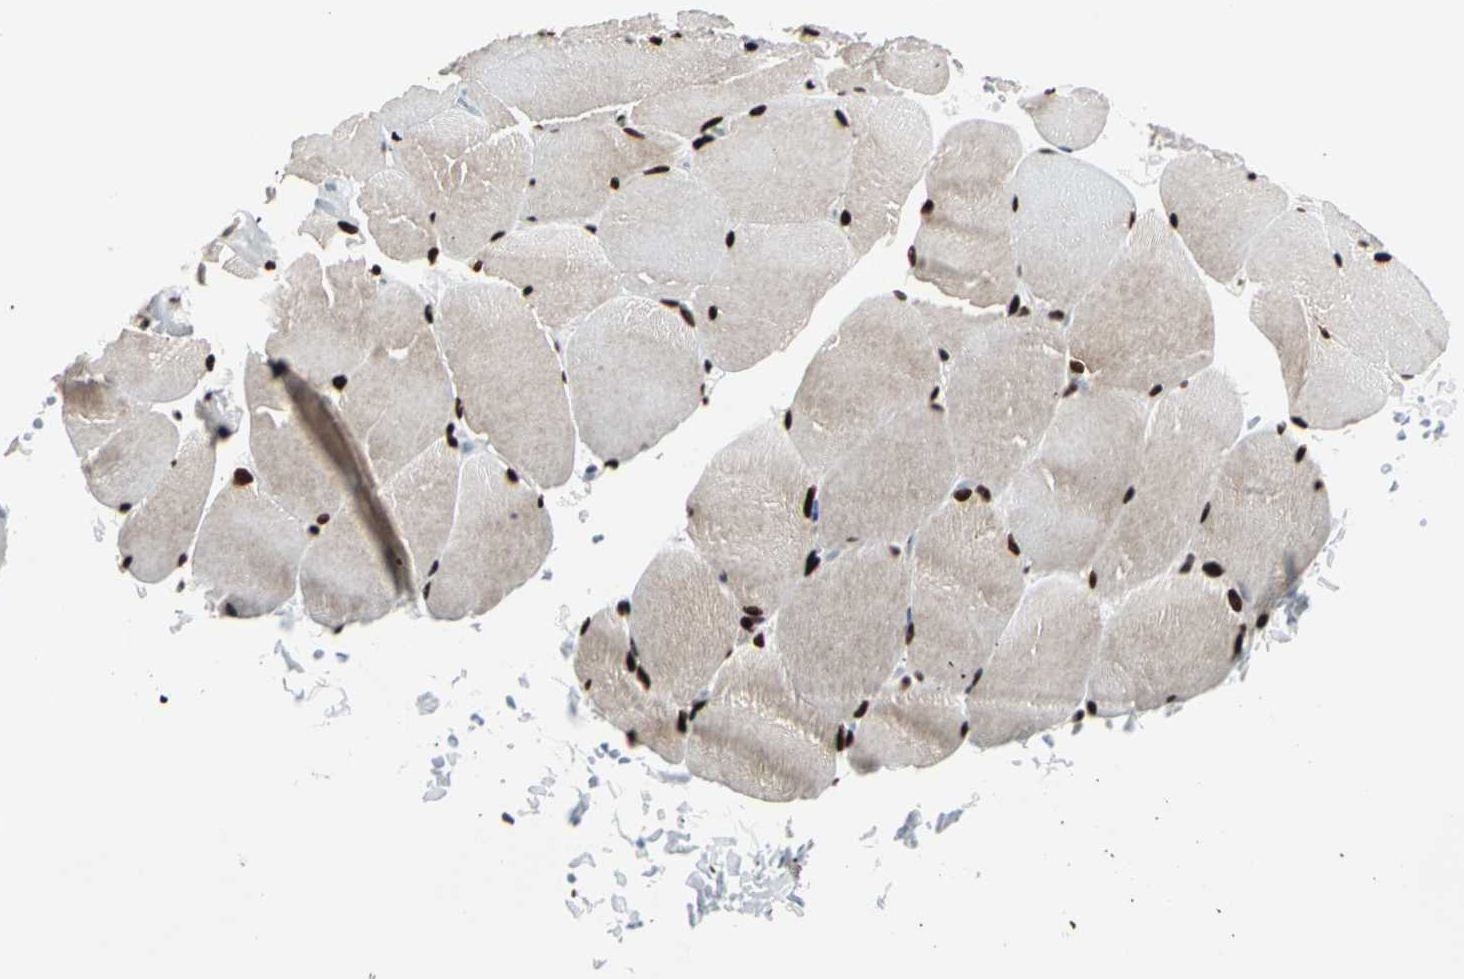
{"staining": {"intensity": "strong", "quantity": ">75%", "location": "cytoplasmic/membranous,nuclear"}, "tissue": "skeletal muscle", "cell_type": "Myocytes", "image_type": "normal", "snomed": [{"axis": "morphology", "description": "Normal tissue, NOS"}, {"axis": "topography", "description": "Skeletal muscle"}, {"axis": "topography", "description": "Parathyroid gland"}], "caption": "This is an image of immunohistochemistry (IHC) staining of benign skeletal muscle, which shows strong expression in the cytoplasmic/membranous,nuclear of myocytes.", "gene": "CCAR1", "patient": {"sex": "female", "age": 37}}